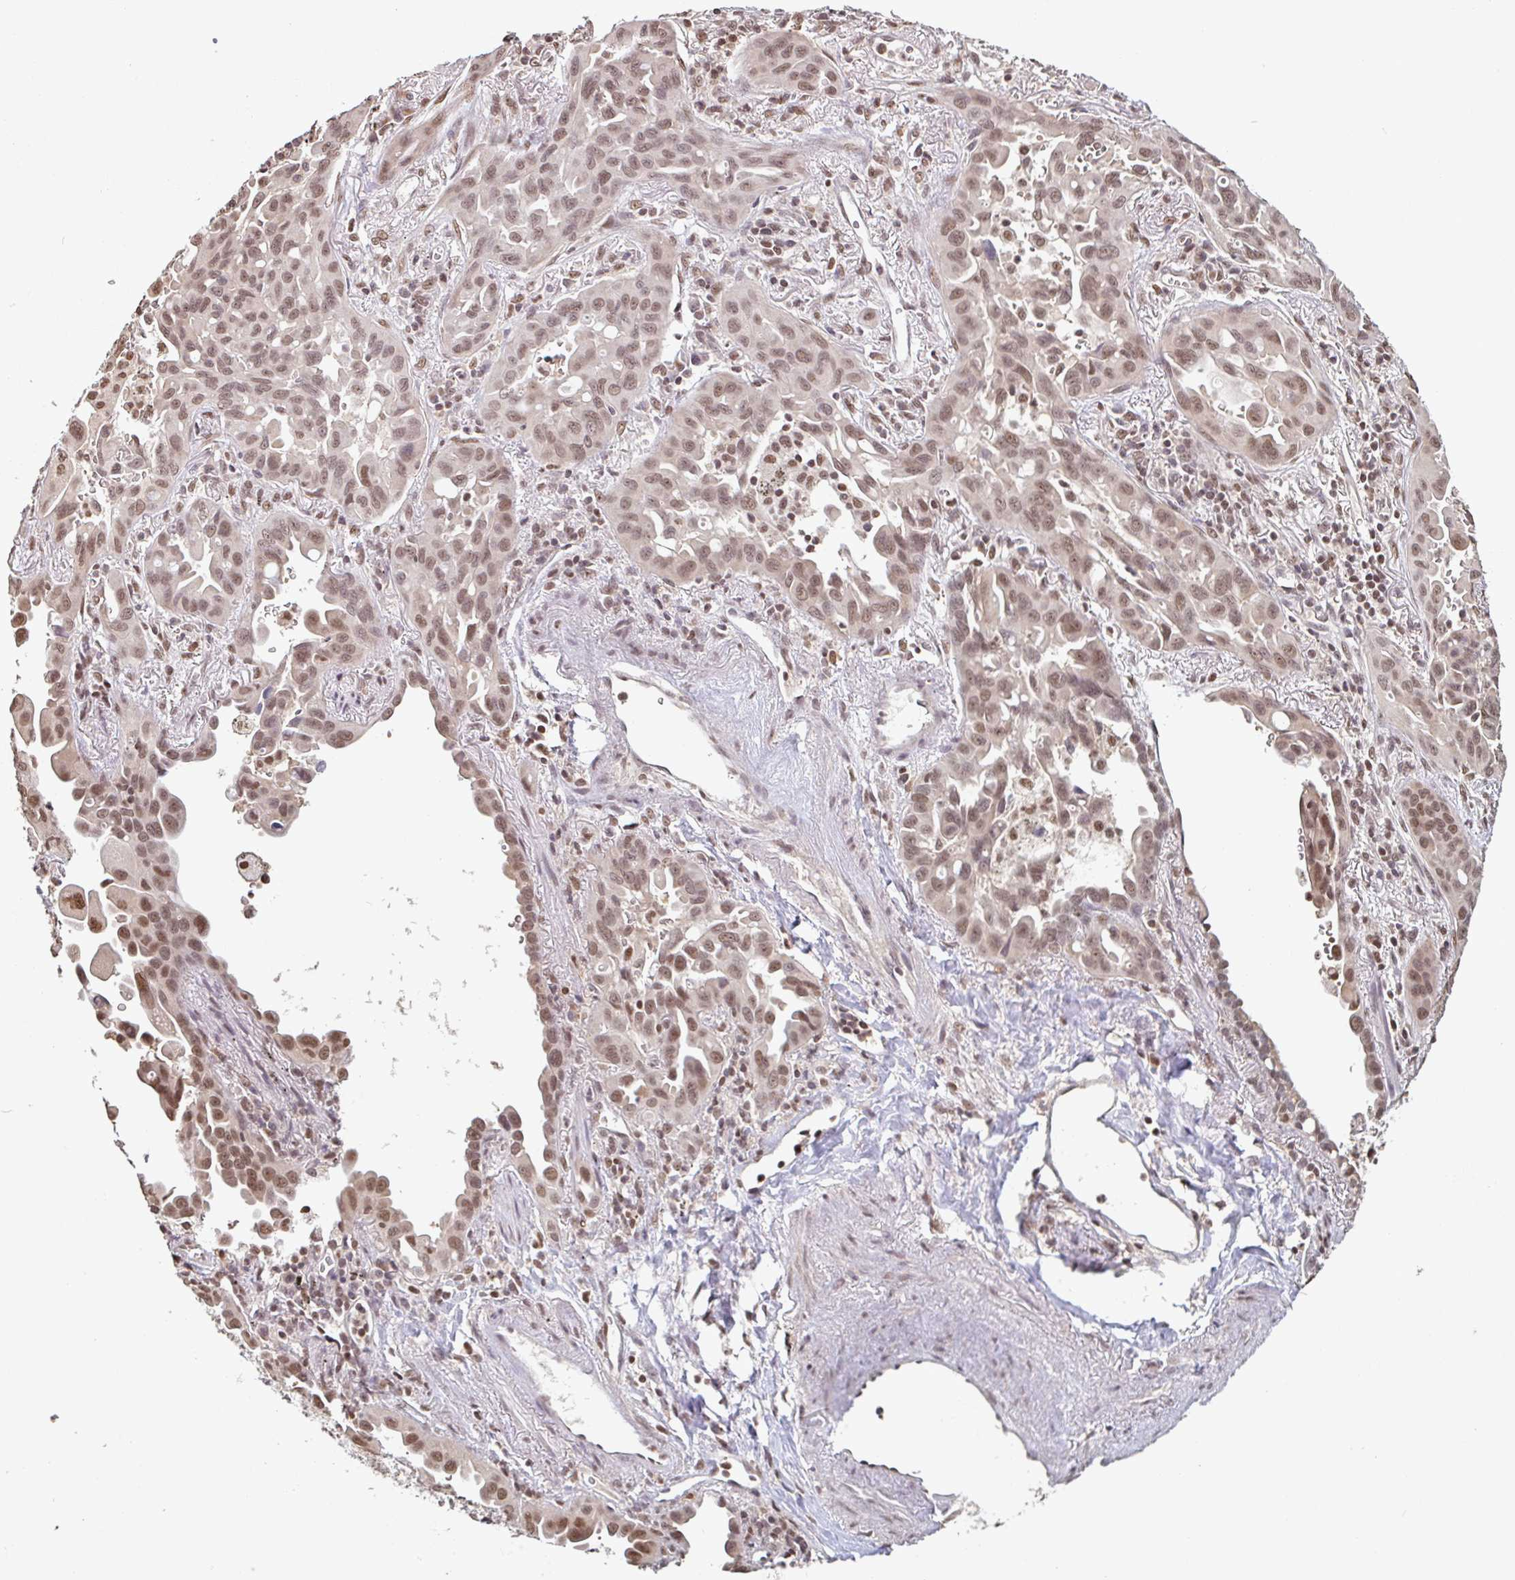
{"staining": {"intensity": "moderate", "quantity": ">75%", "location": "nuclear"}, "tissue": "lung cancer", "cell_type": "Tumor cells", "image_type": "cancer", "snomed": [{"axis": "morphology", "description": "Adenocarcinoma, NOS"}, {"axis": "topography", "description": "Lung"}], "caption": "DAB (3,3'-diaminobenzidine) immunohistochemical staining of human lung cancer demonstrates moderate nuclear protein staining in about >75% of tumor cells.", "gene": "DR1", "patient": {"sex": "male", "age": 68}}